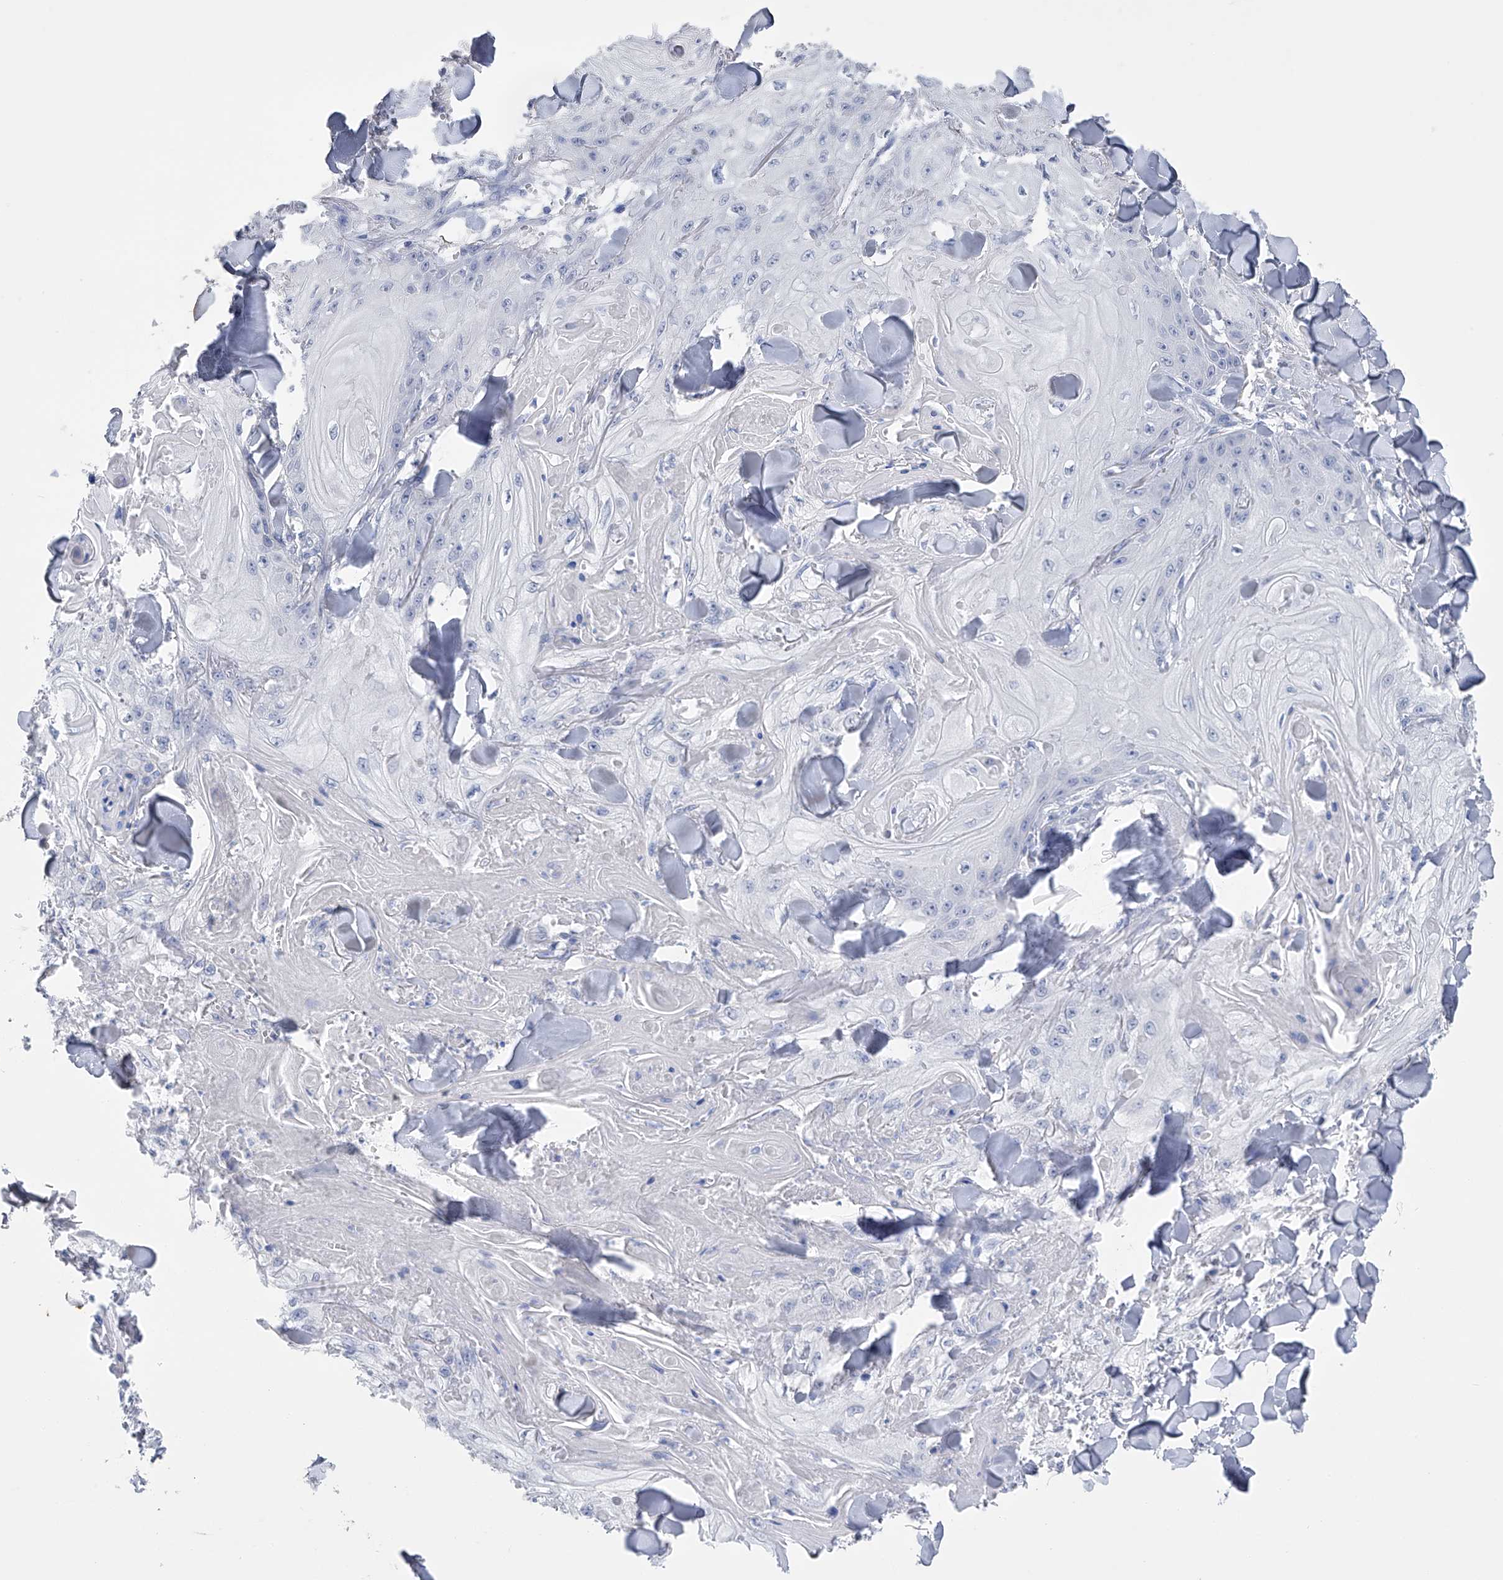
{"staining": {"intensity": "negative", "quantity": "none", "location": "none"}, "tissue": "skin cancer", "cell_type": "Tumor cells", "image_type": "cancer", "snomed": [{"axis": "morphology", "description": "Squamous cell carcinoma, NOS"}, {"axis": "topography", "description": "Skin"}], "caption": "Immunohistochemical staining of skin cancer (squamous cell carcinoma) exhibits no significant positivity in tumor cells. (Immunohistochemistry, brightfield microscopy, high magnification).", "gene": "ADRA1A", "patient": {"sex": "male", "age": 74}}